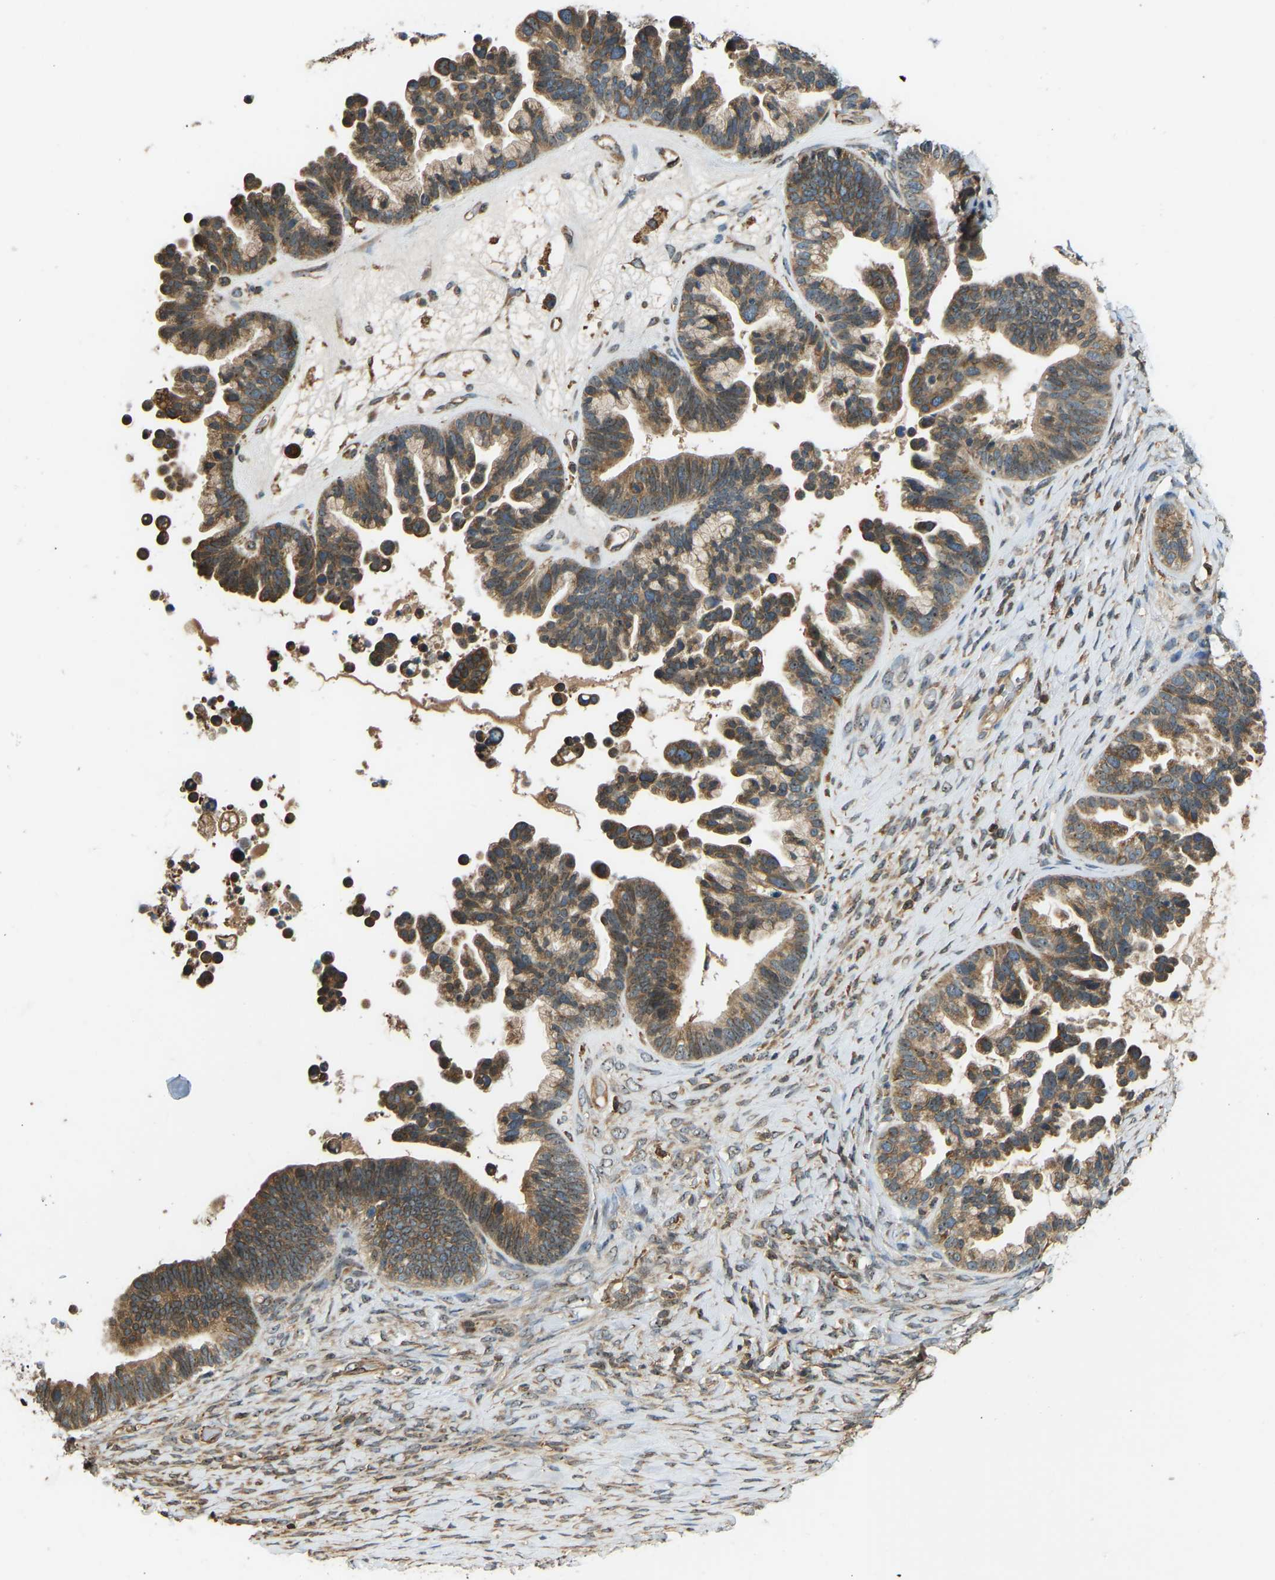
{"staining": {"intensity": "strong", "quantity": ">75%", "location": "cytoplasmic/membranous,nuclear"}, "tissue": "ovarian cancer", "cell_type": "Tumor cells", "image_type": "cancer", "snomed": [{"axis": "morphology", "description": "Cystadenocarcinoma, serous, NOS"}, {"axis": "topography", "description": "Ovary"}], "caption": "The photomicrograph reveals immunohistochemical staining of ovarian serous cystadenocarcinoma. There is strong cytoplasmic/membranous and nuclear positivity is seen in approximately >75% of tumor cells.", "gene": "OS9", "patient": {"sex": "female", "age": 56}}